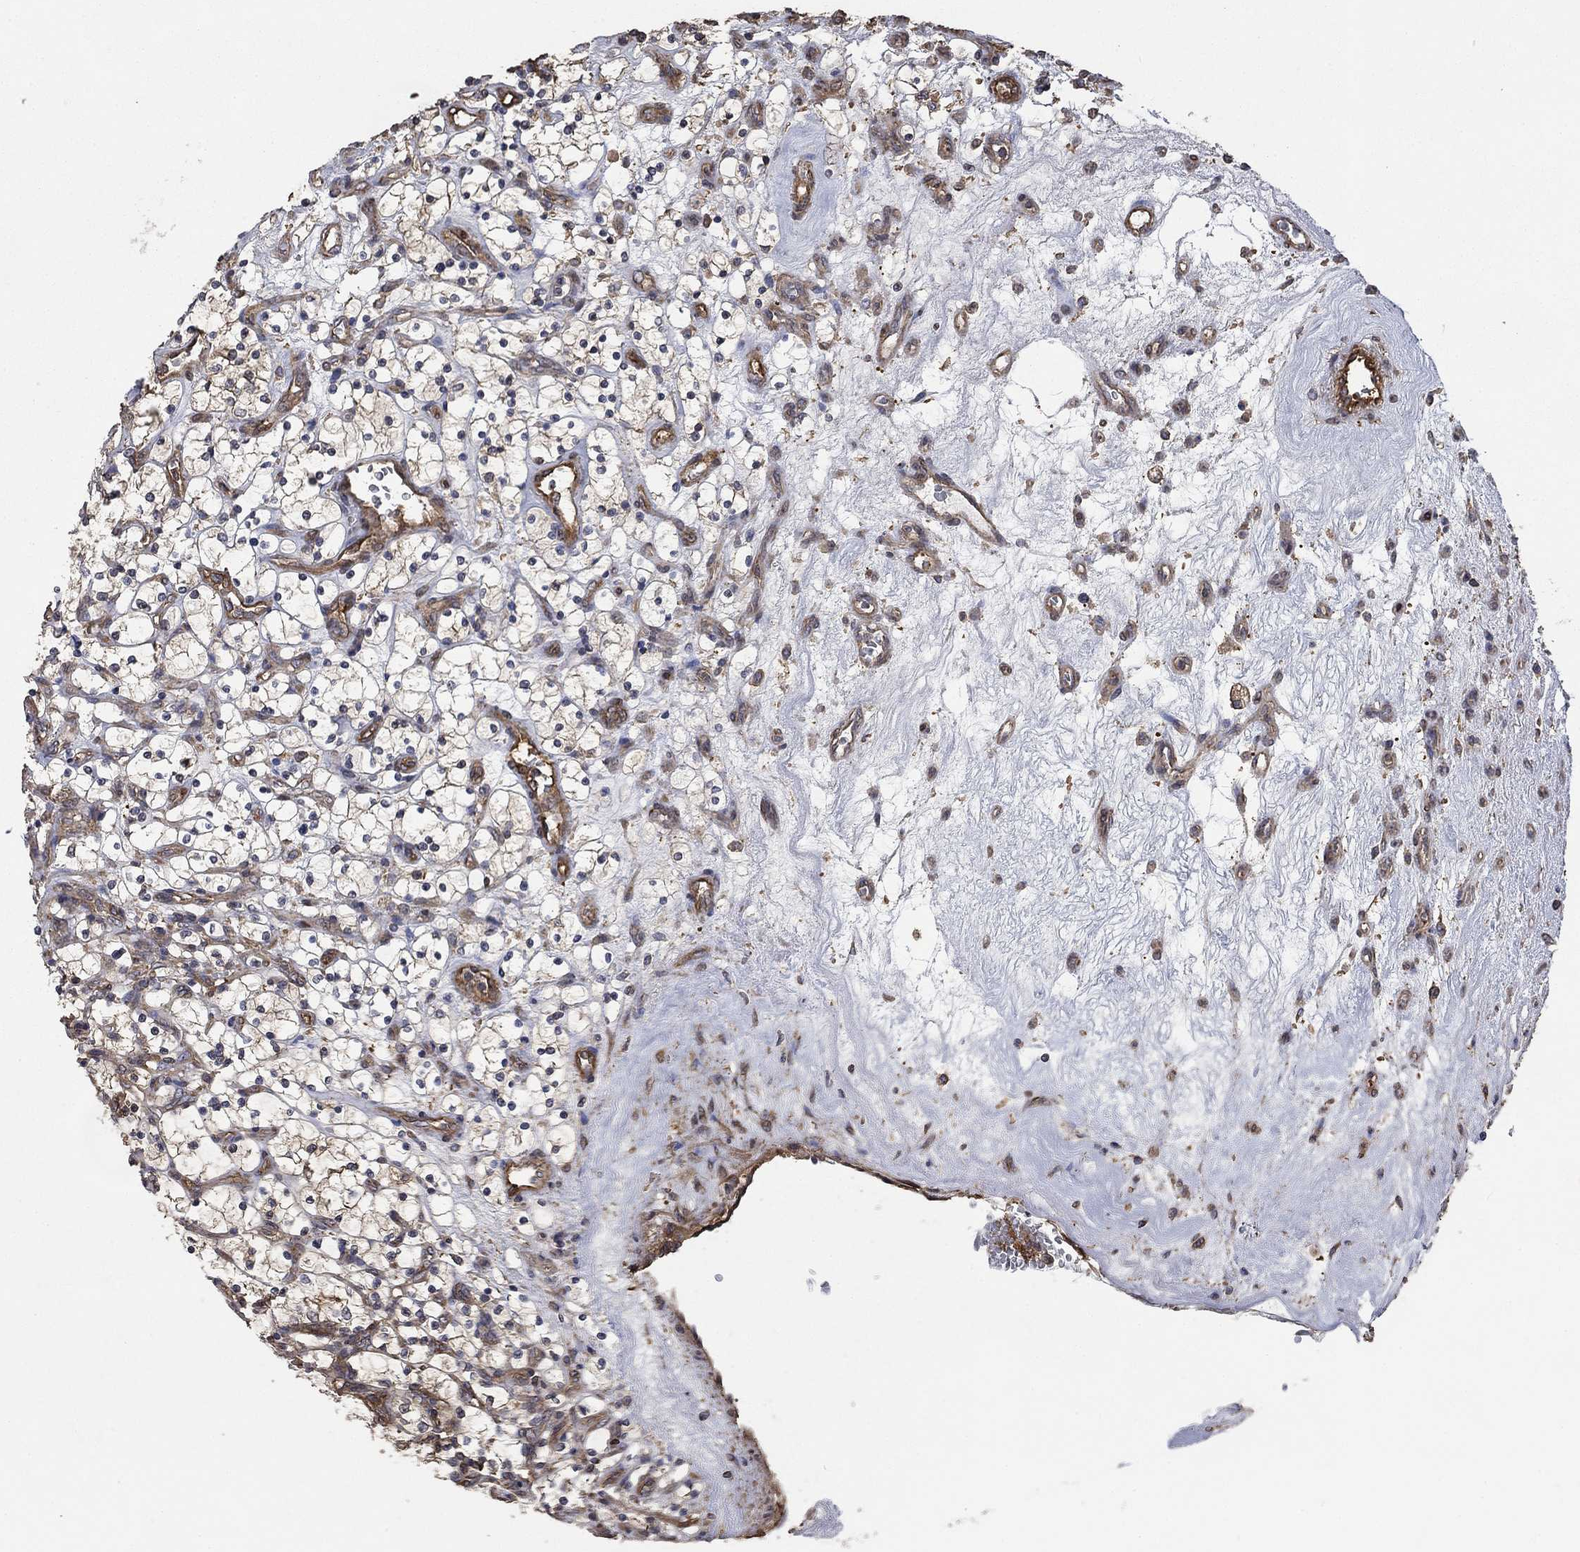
{"staining": {"intensity": "negative", "quantity": "none", "location": "none"}, "tissue": "renal cancer", "cell_type": "Tumor cells", "image_type": "cancer", "snomed": [{"axis": "morphology", "description": "Adenocarcinoma, NOS"}, {"axis": "topography", "description": "Kidney"}], "caption": "Immunohistochemistry photomicrograph of human renal adenocarcinoma stained for a protein (brown), which displays no expression in tumor cells. (Stains: DAB immunohistochemistry with hematoxylin counter stain, Microscopy: brightfield microscopy at high magnification).", "gene": "PDE3A", "patient": {"sex": "female", "age": 69}}